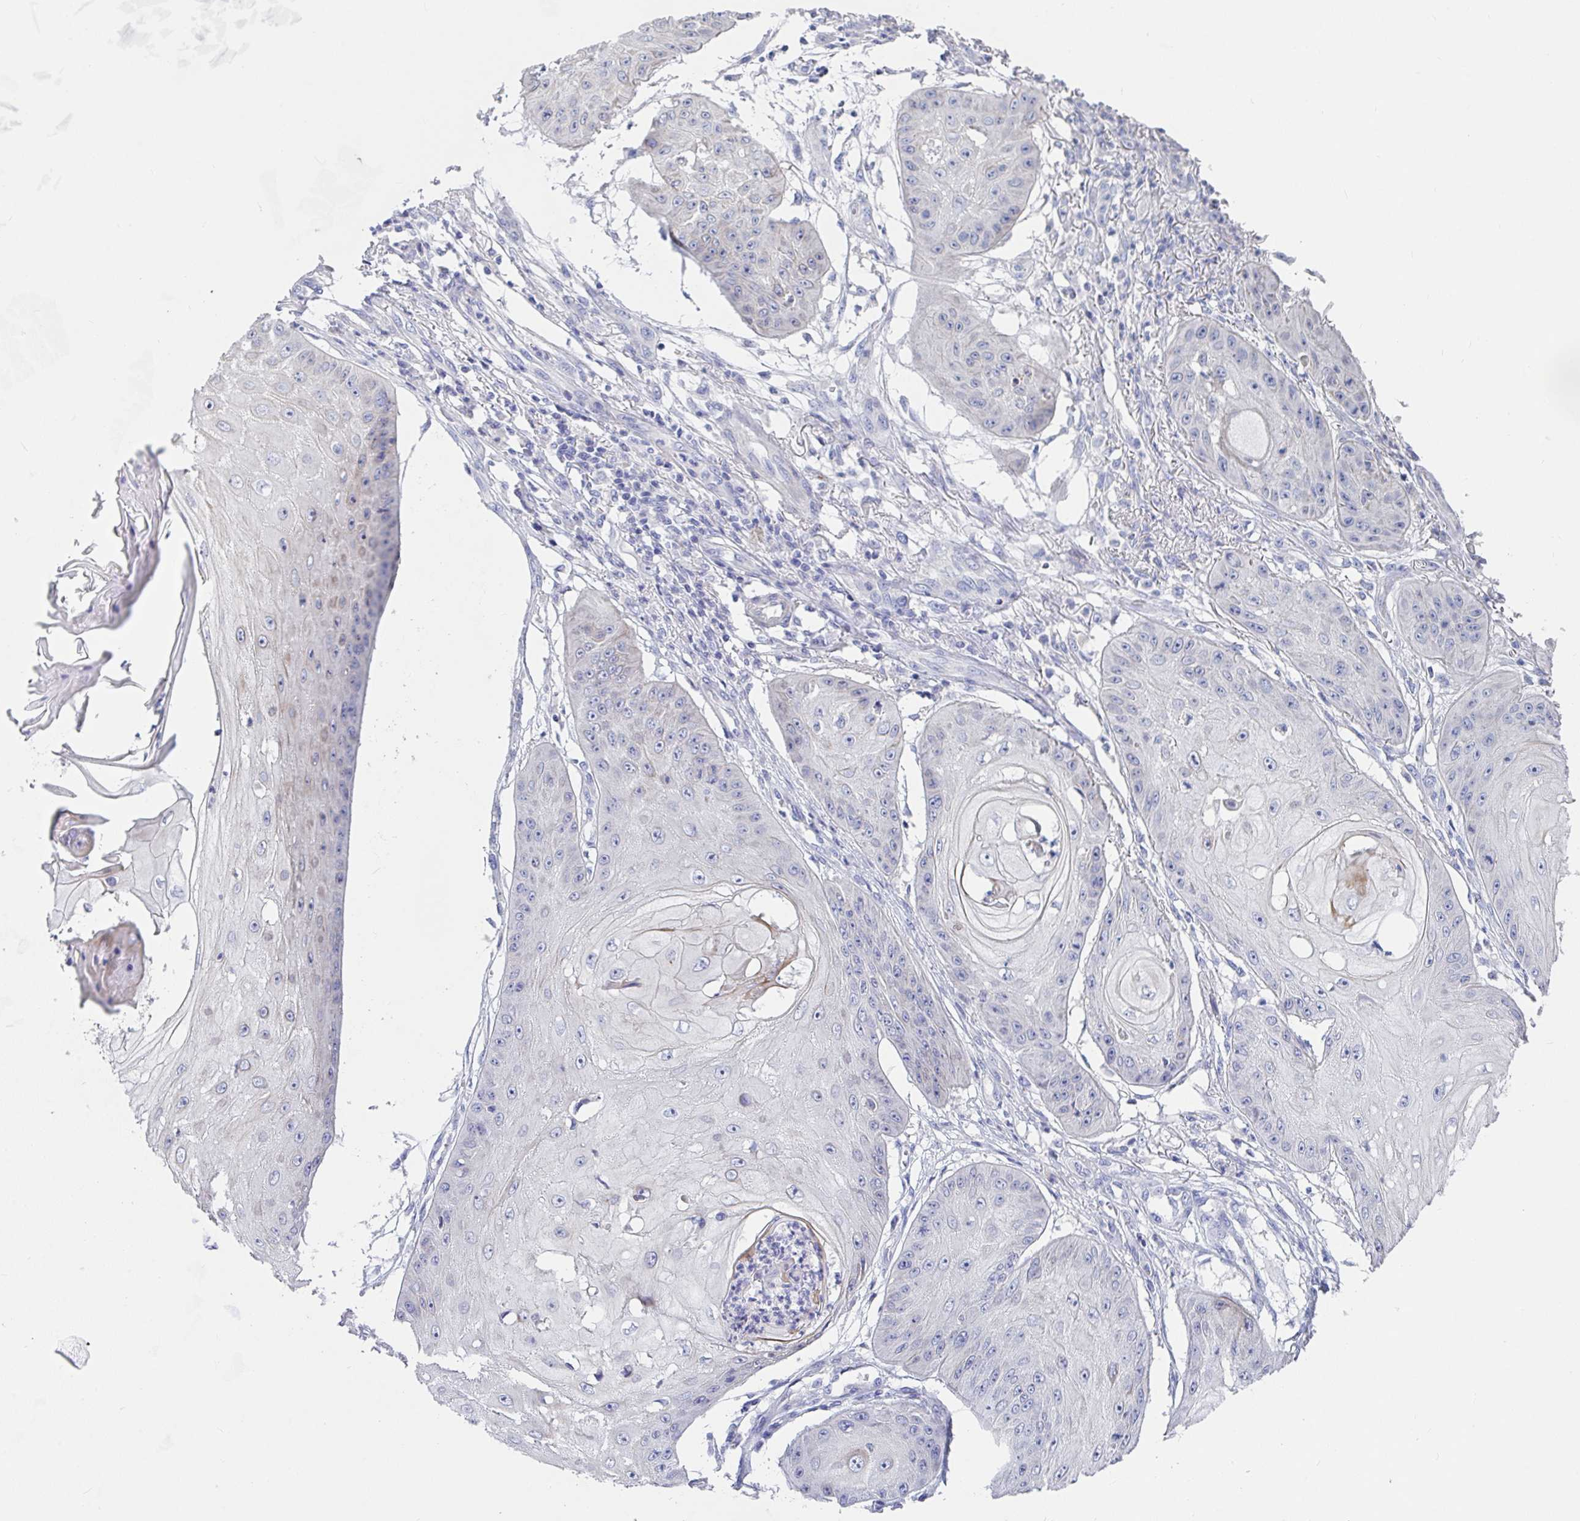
{"staining": {"intensity": "negative", "quantity": "none", "location": "none"}, "tissue": "skin cancer", "cell_type": "Tumor cells", "image_type": "cancer", "snomed": [{"axis": "morphology", "description": "Squamous cell carcinoma, NOS"}, {"axis": "topography", "description": "Skin"}], "caption": "Immunohistochemistry (IHC) micrograph of human squamous cell carcinoma (skin) stained for a protein (brown), which displays no positivity in tumor cells.", "gene": "ZNF561", "patient": {"sex": "male", "age": 70}}